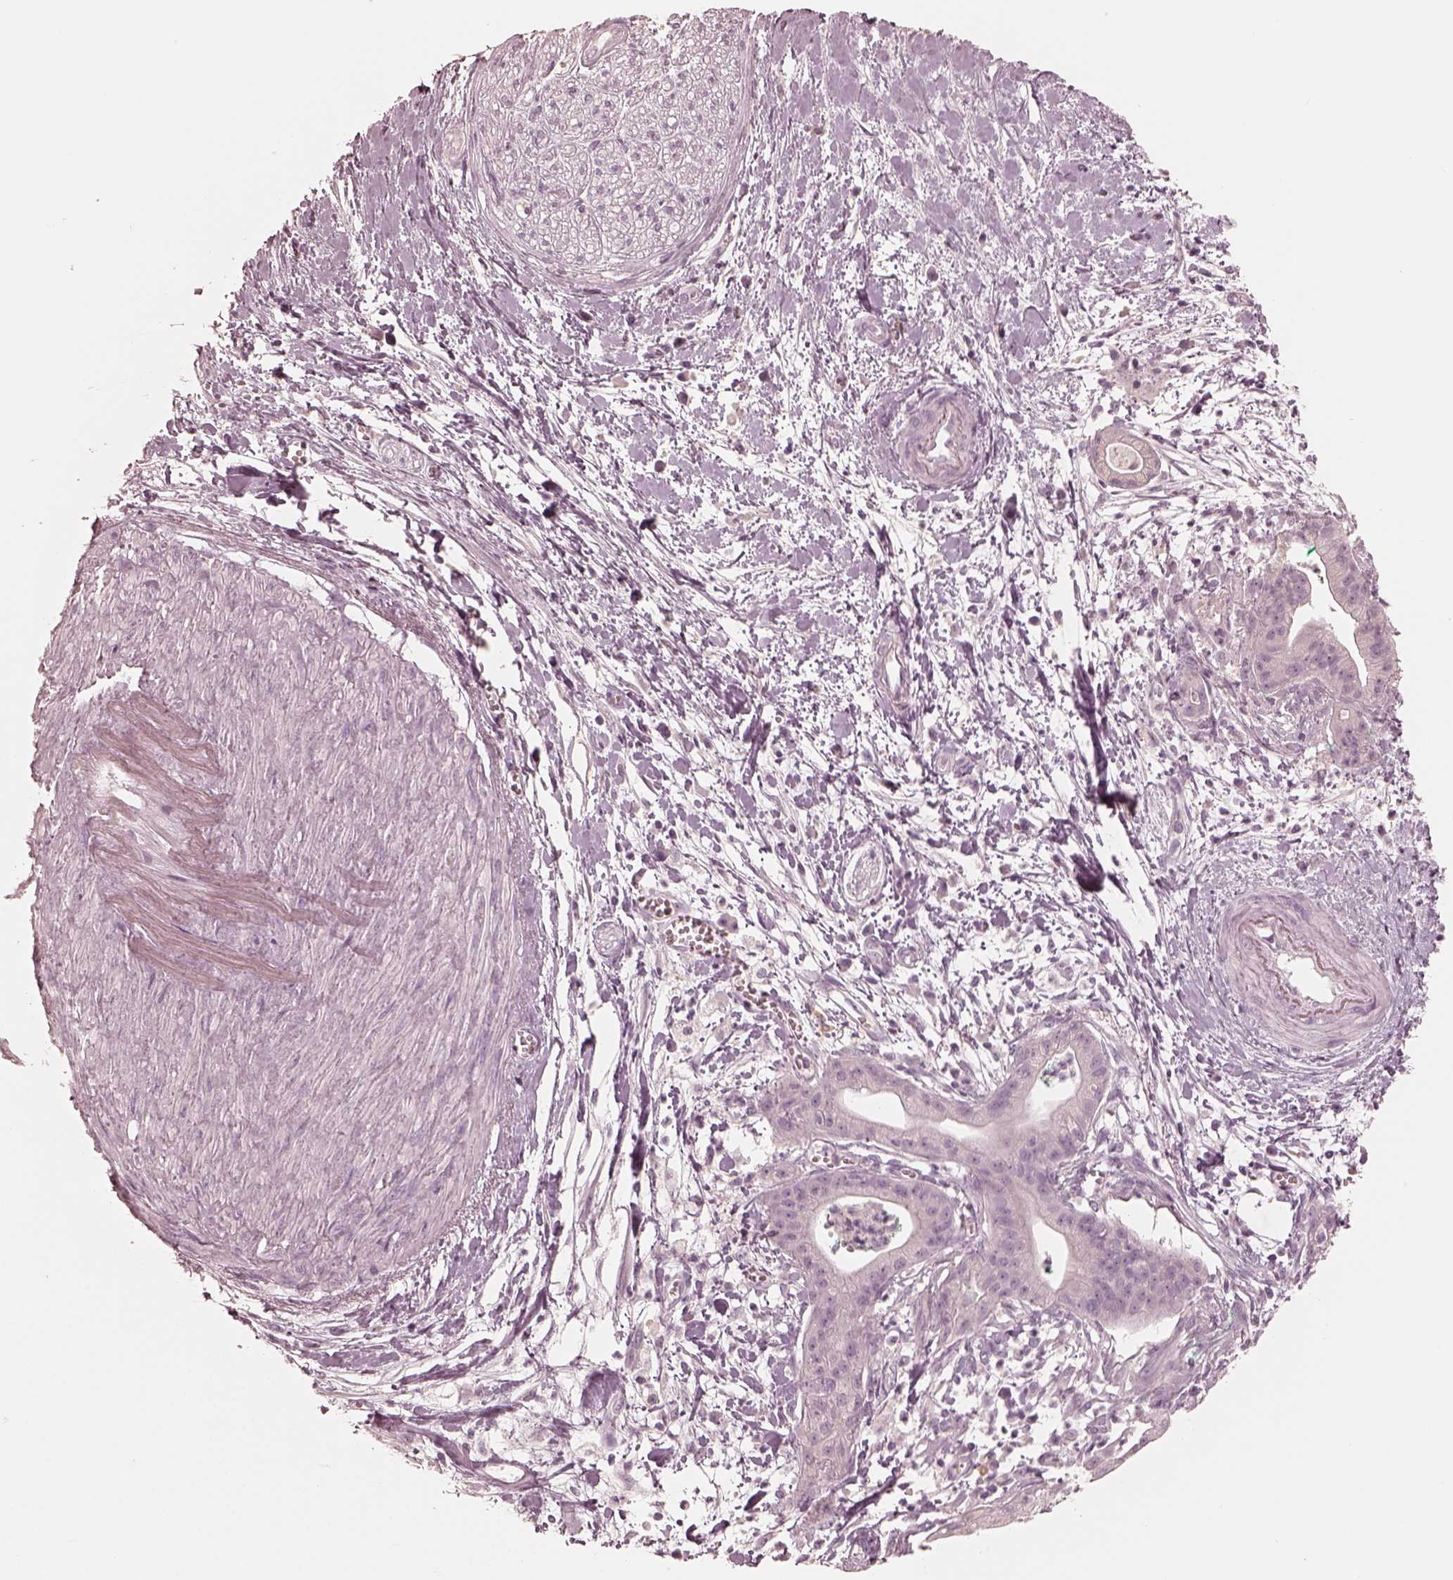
{"staining": {"intensity": "negative", "quantity": "none", "location": "none"}, "tissue": "pancreatic cancer", "cell_type": "Tumor cells", "image_type": "cancer", "snomed": [{"axis": "morphology", "description": "Normal tissue, NOS"}, {"axis": "morphology", "description": "Adenocarcinoma, NOS"}, {"axis": "topography", "description": "Lymph node"}, {"axis": "topography", "description": "Pancreas"}], "caption": "Immunohistochemical staining of pancreatic cancer displays no significant expression in tumor cells.", "gene": "CALR3", "patient": {"sex": "female", "age": 58}}